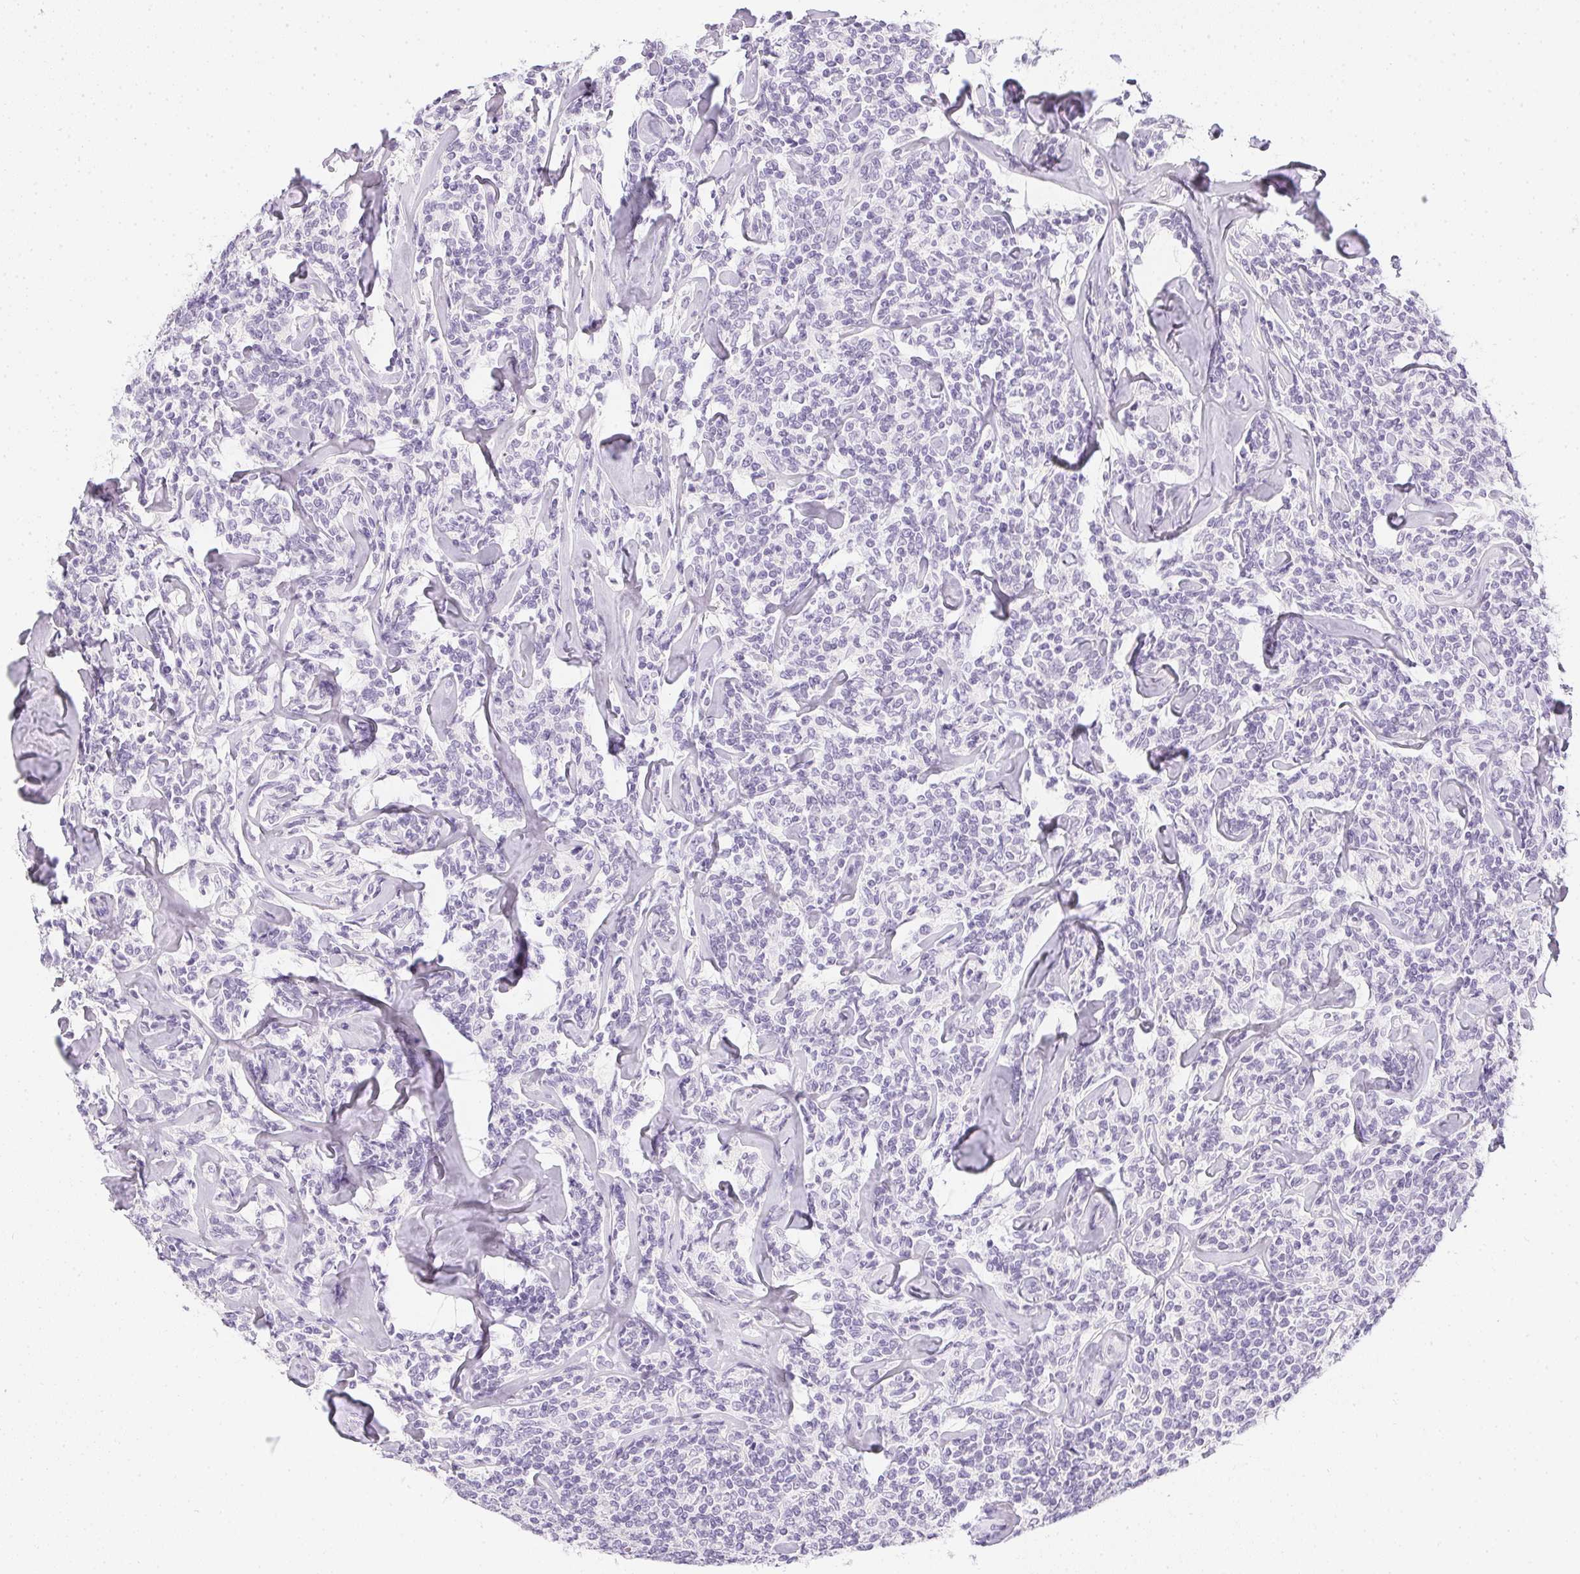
{"staining": {"intensity": "negative", "quantity": "none", "location": "none"}, "tissue": "lymphoma", "cell_type": "Tumor cells", "image_type": "cancer", "snomed": [{"axis": "morphology", "description": "Malignant lymphoma, non-Hodgkin's type, Low grade"}, {"axis": "topography", "description": "Lymph node"}], "caption": "An immunohistochemistry micrograph of low-grade malignant lymphoma, non-Hodgkin's type is shown. There is no staining in tumor cells of low-grade malignant lymphoma, non-Hodgkin's type.", "gene": "PPY", "patient": {"sex": "female", "age": 56}}